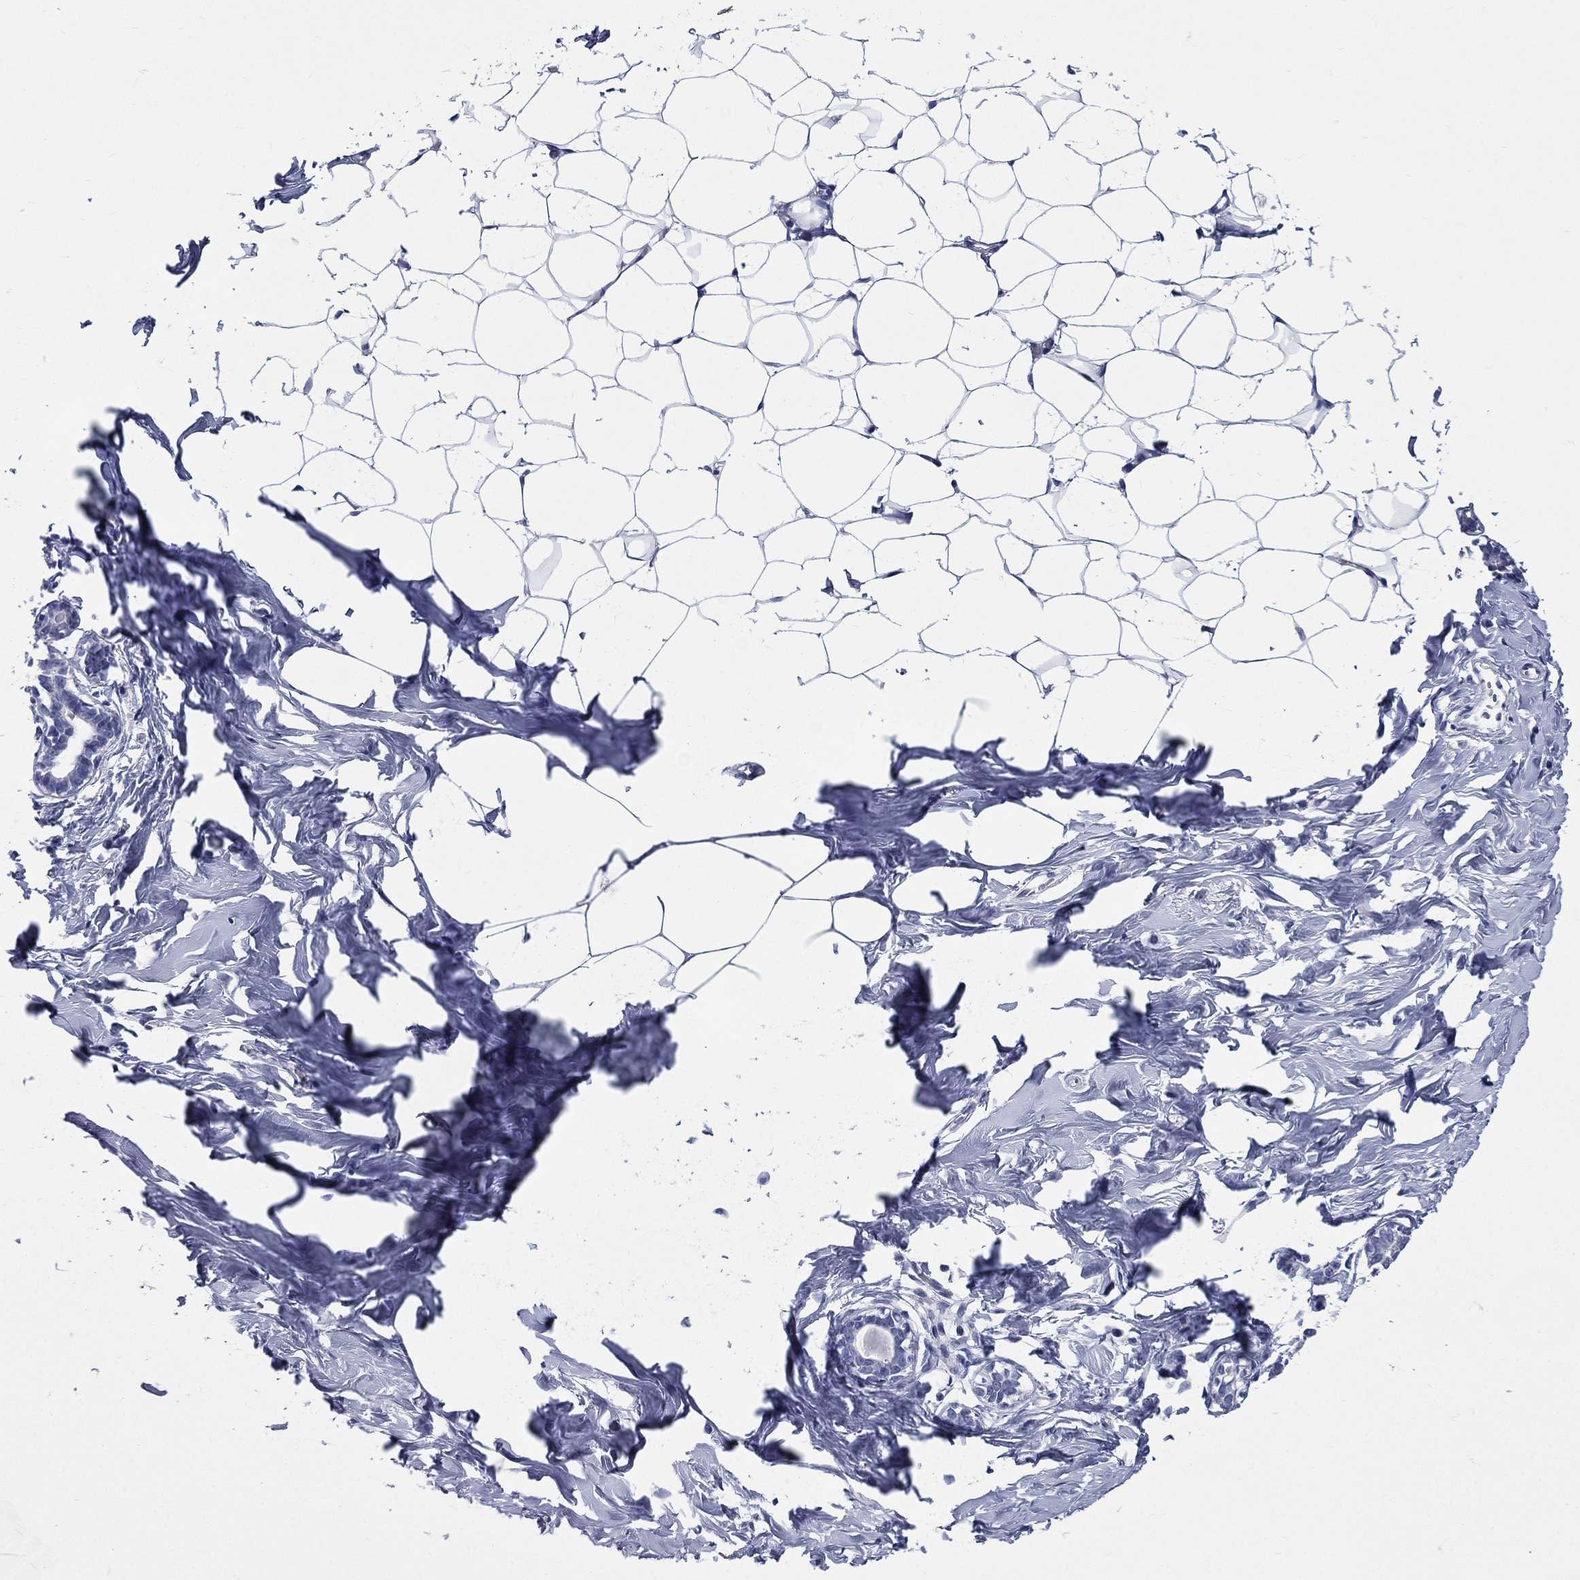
{"staining": {"intensity": "negative", "quantity": "none", "location": "none"}, "tissue": "breast", "cell_type": "Adipocytes", "image_type": "normal", "snomed": [{"axis": "morphology", "description": "Normal tissue, NOS"}, {"axis": "morphology", "description": "Lobular carcinoma, in situ"}, {"axis": "topography", "description": "Breast"}], "caption": "Breast stained for a protein using IHC reveals no expression adipocytes.", "gene": "DPYS", "patient": {"sex": "female", "age": 35}}